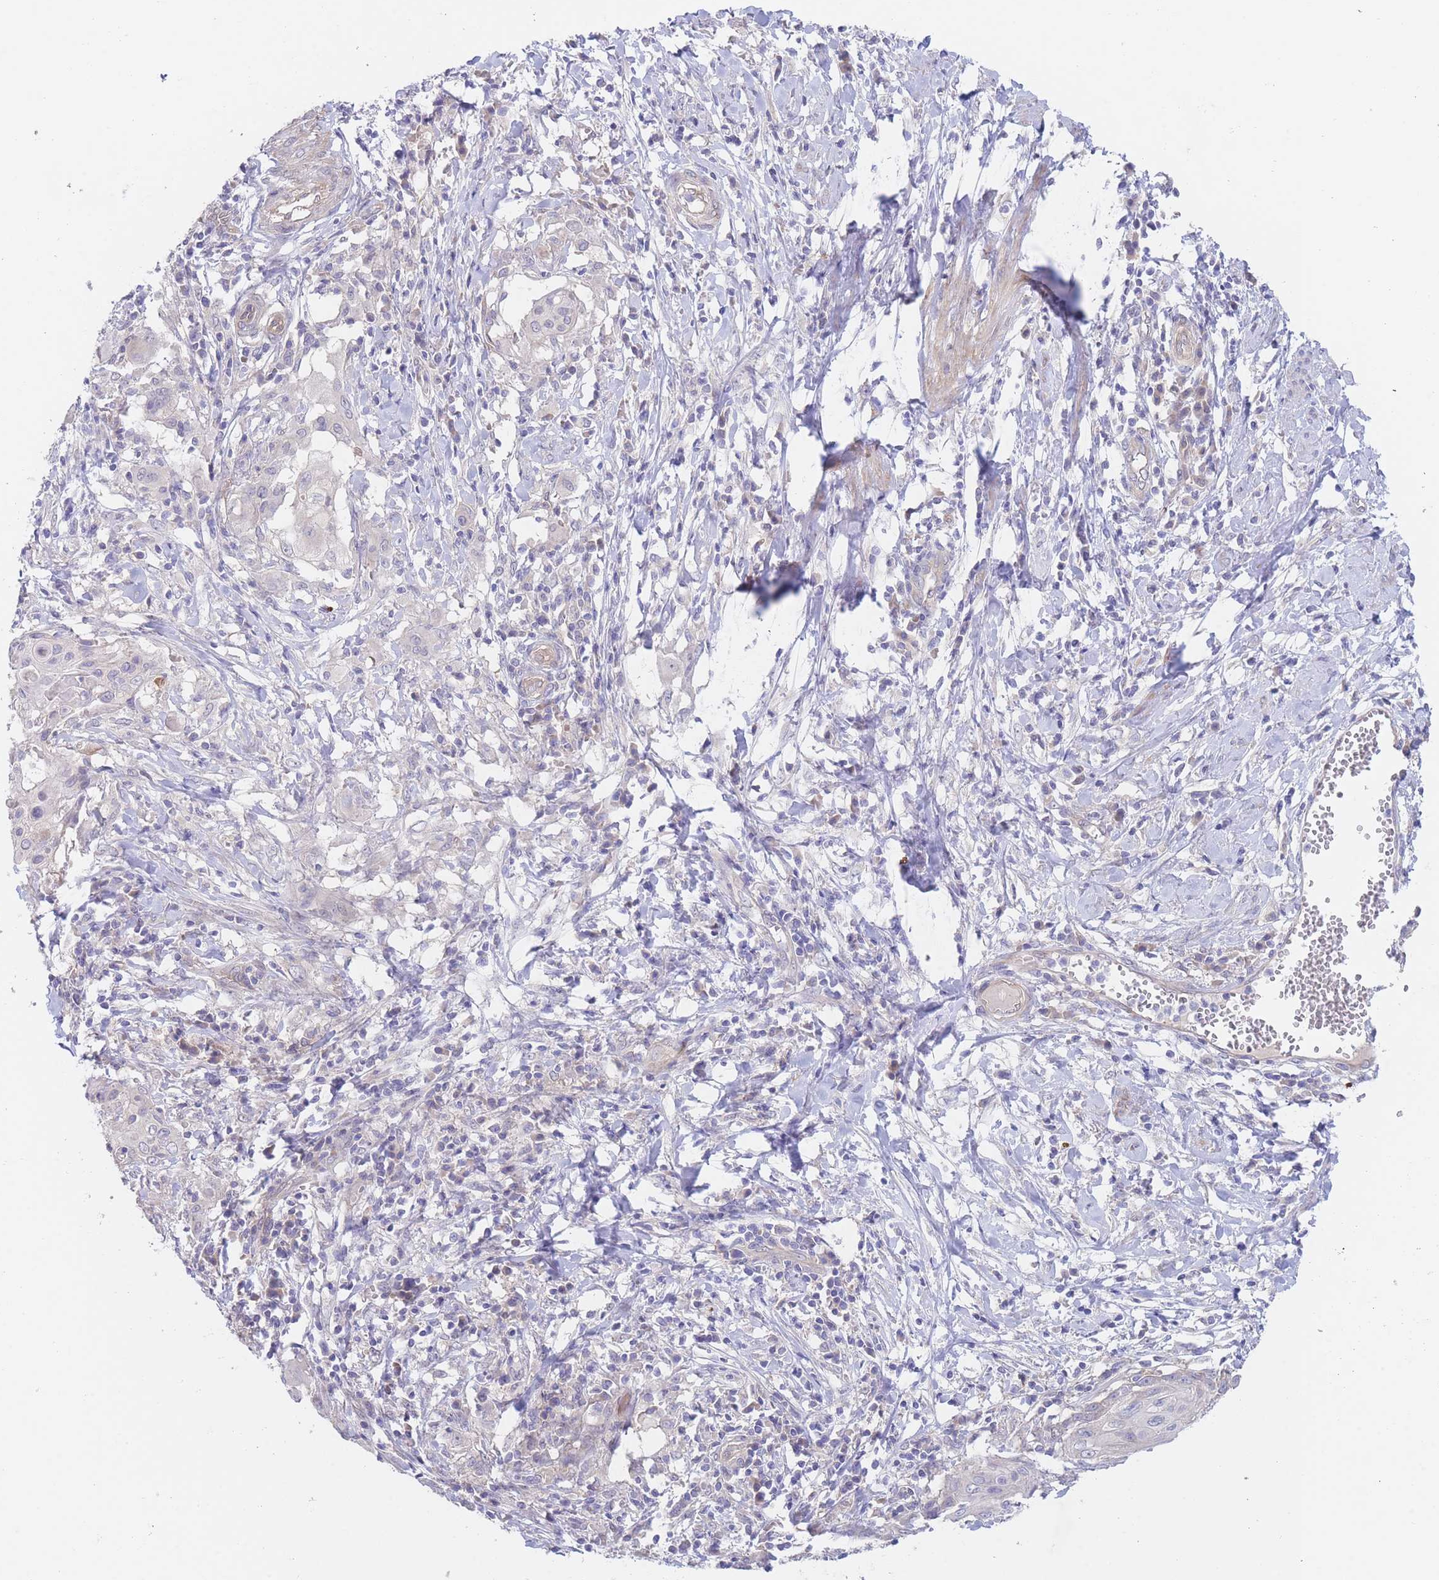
{"staining": {"intensity": "negative", "quantity": "none", "location": "none"}, "tissue": "cervical cancer", "cell_type": "Tumor cells", "image_type": "cancer", "snomed": [{"axis": "morphology", "description": "Squamous cell carcinoma, NOS"}, {"axis": "topography", "description": "Cervix"}], "caption": "Squamous cell carcinoma (cervical) stained for a protein using immunohistochemistry shows no staining tumor cells.", "gene": "ZNF281", "patient": {"sex": "female", "age": 39}}